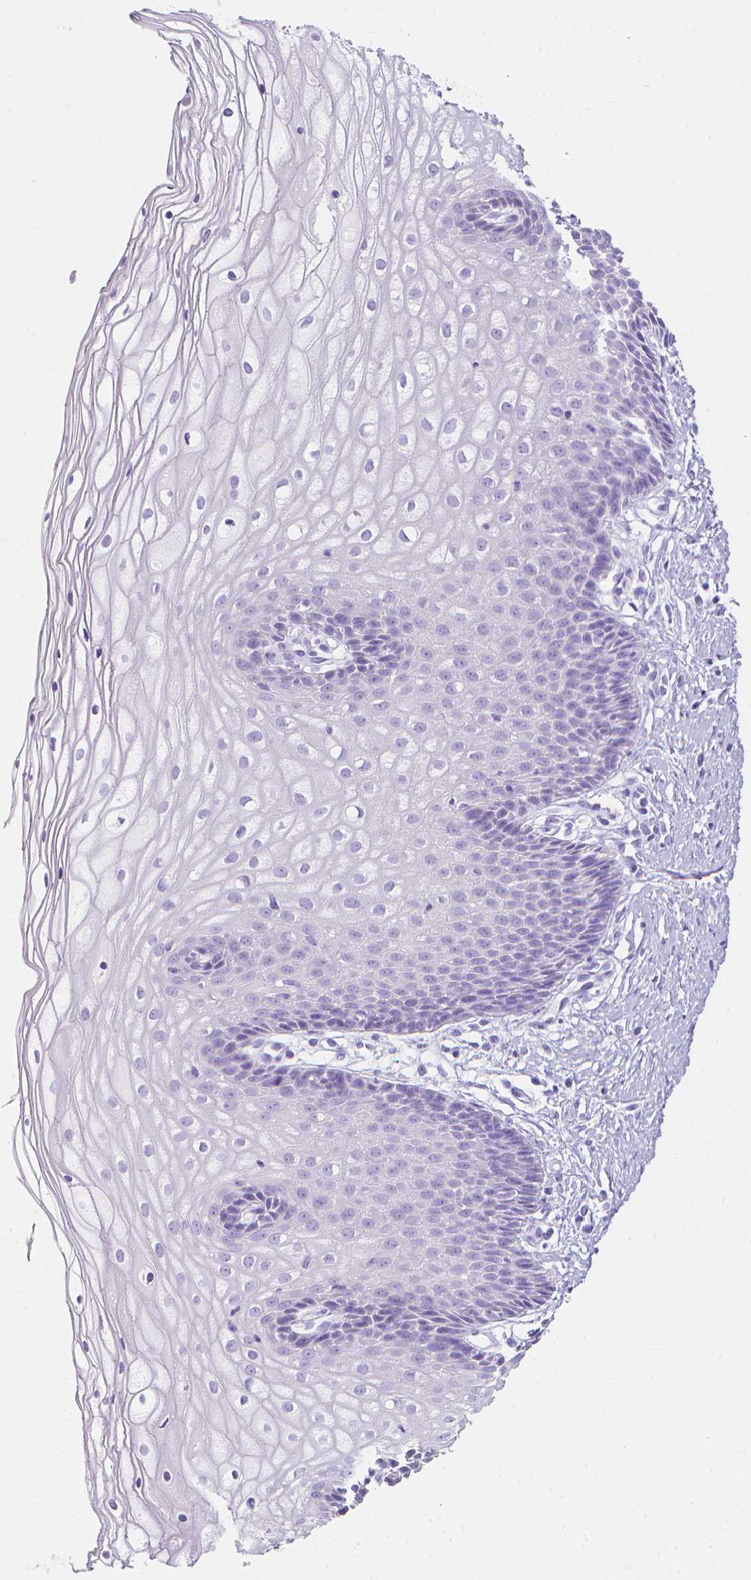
{"staining": {"intensity": "negative", "quantity": "none", "location": "none"}, "tissue": "cervix", "cell_type": "Glandular cells", "image_type": "normal", "snomed": [{"axis": "morphology", "description": "Normal tissue, NOS"}, {"axis": "topography", "description": "Cervix"}], "caption": "An image of human cervix is negative for staining in glandular cells. (Brightfield microscopy of DAB (3,3'-diaminobenzidine) immunohistochemistry at high magnification).", "gene": "LGALS4", "patient": {"sex": "female", "age": 36}}